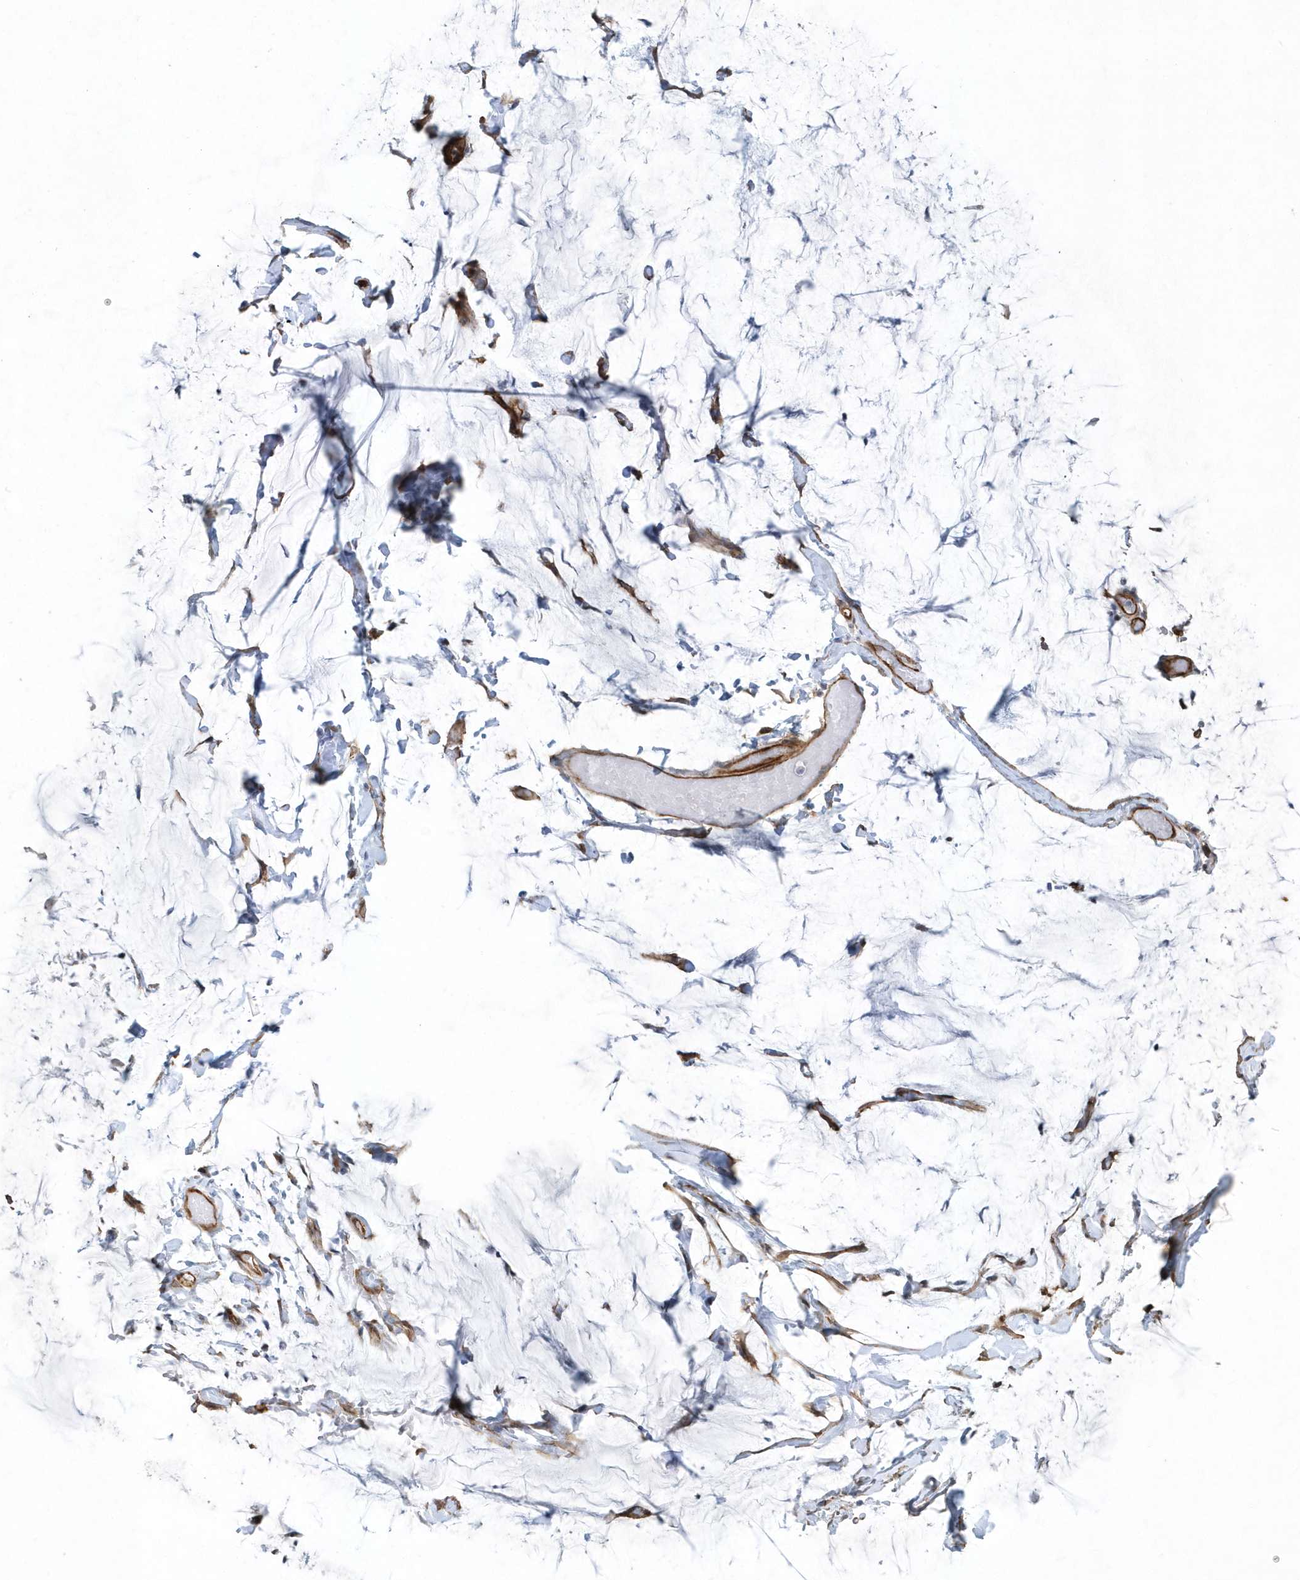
{"staining": {"intensity": "negative", "quantity": "none", "location": "none"}, "tissue": "ovarian cancer", "cell_type": "Tumor cells", "image_type": "cancer", "snomed": [{"axis": "morphology", "description": "Cystadenocarcinoma, mucinous, NOS"}, {"axis": "topography", "description": "Ovary"}], "caption": "A photomicrograph of human ovarian cancer is negative for staining in tumor cells.", "gene": "RAI14", "patient": {"sex": "female", "age": 39}}